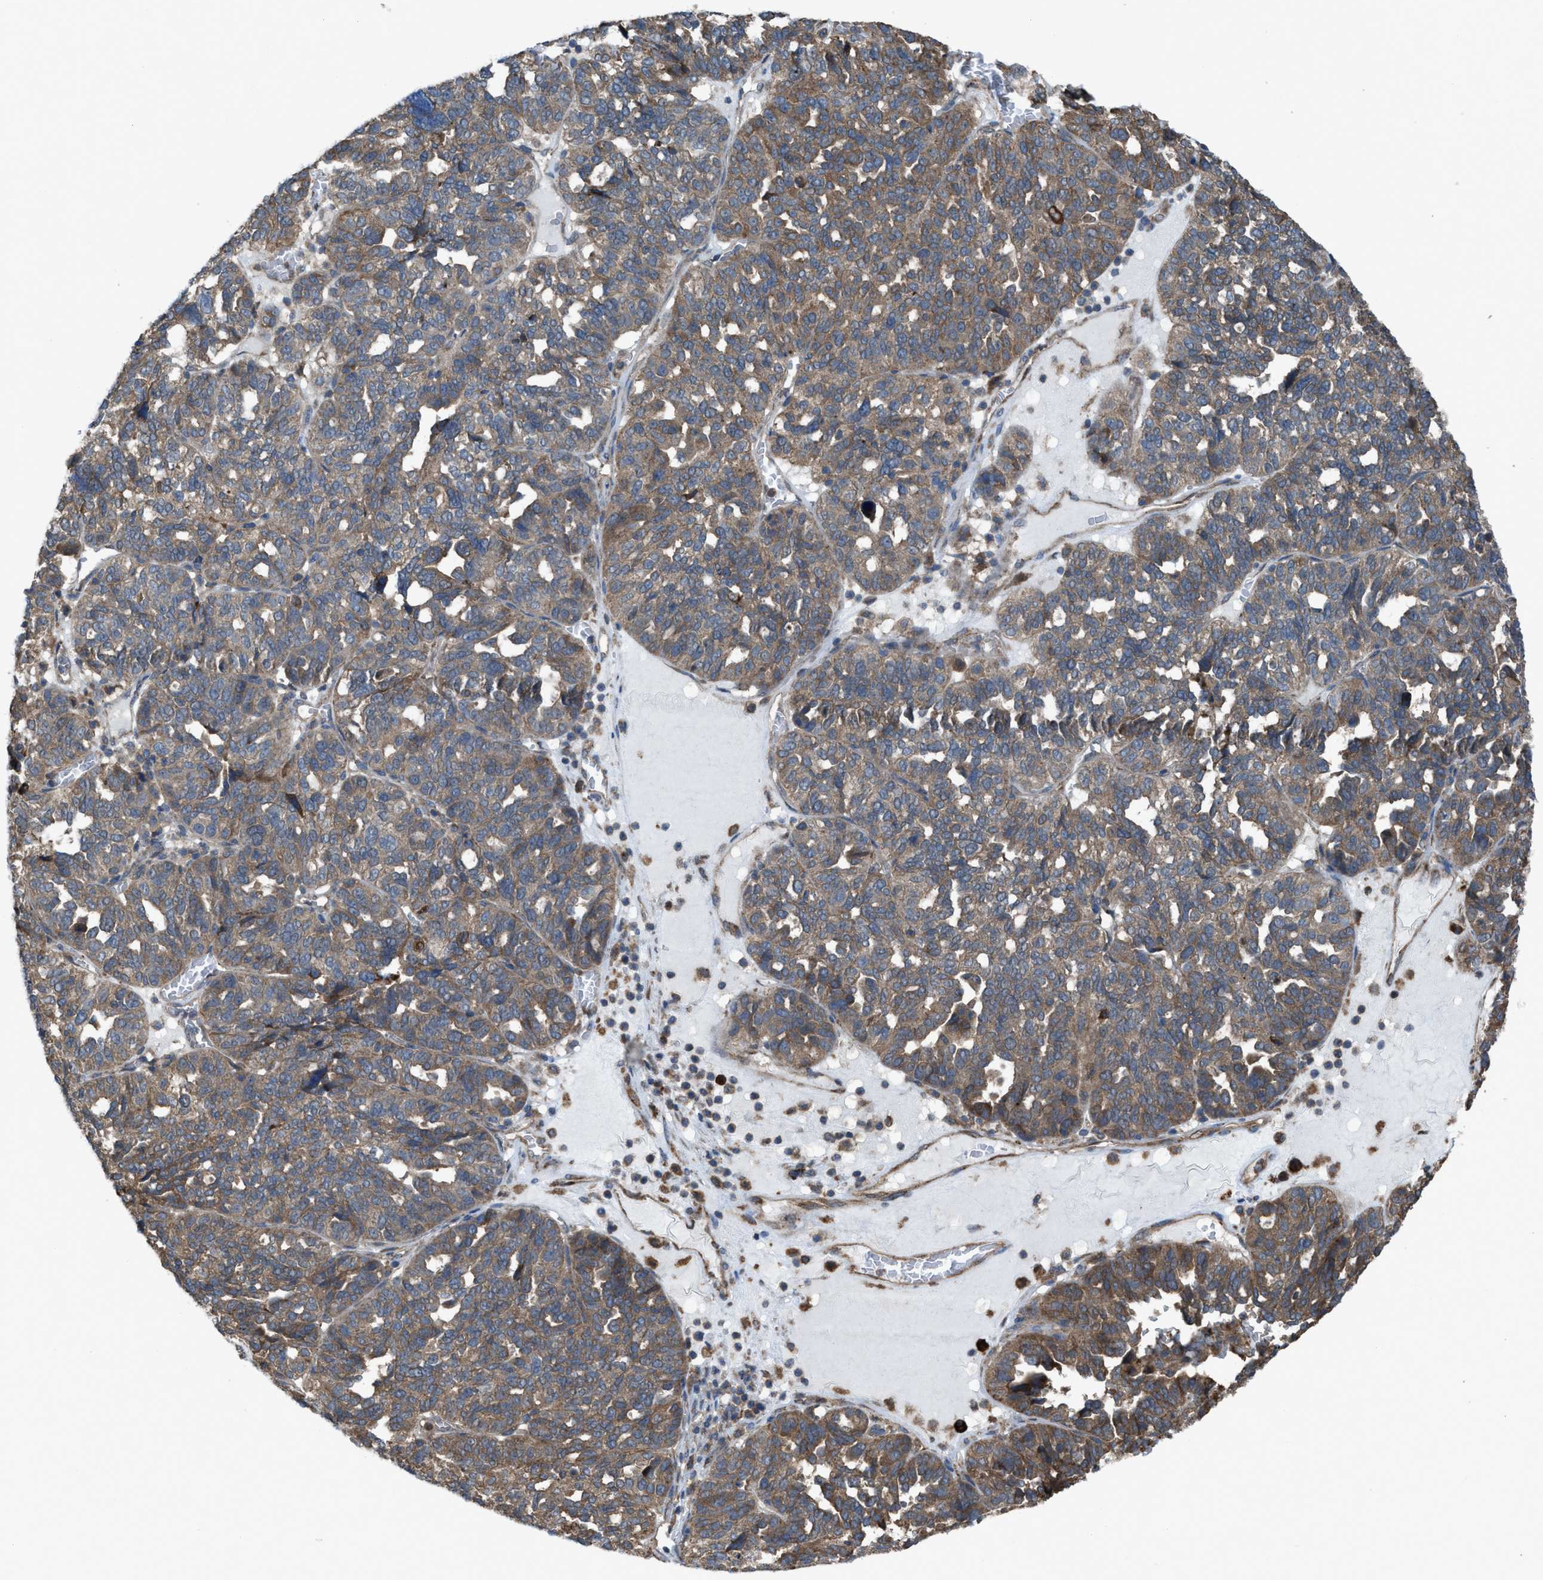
{"staining": {"intensity": "moderate", "quantity": ">75%", "location": "cytoplasmic/membranous"}, "tissue": "ovarian cancer", "cell_type": "Tumor cells", "image_type": "cancer", "snomed": [{"axis": "morphology", "description": "Cystadenocarcinoma, serous, NOS"}, {"axis": "topography", "description": "Ovary"}], "caption": "Protein staining by immunohistochemistry (IHC) exhibits moderate cytoplasmic/membranous staining in approximately >75% of tumor cells in serous cystadenocarcinoma (ovarian).", "gene": "PLAA", "patient": {"sex": "female", "age": 59}}